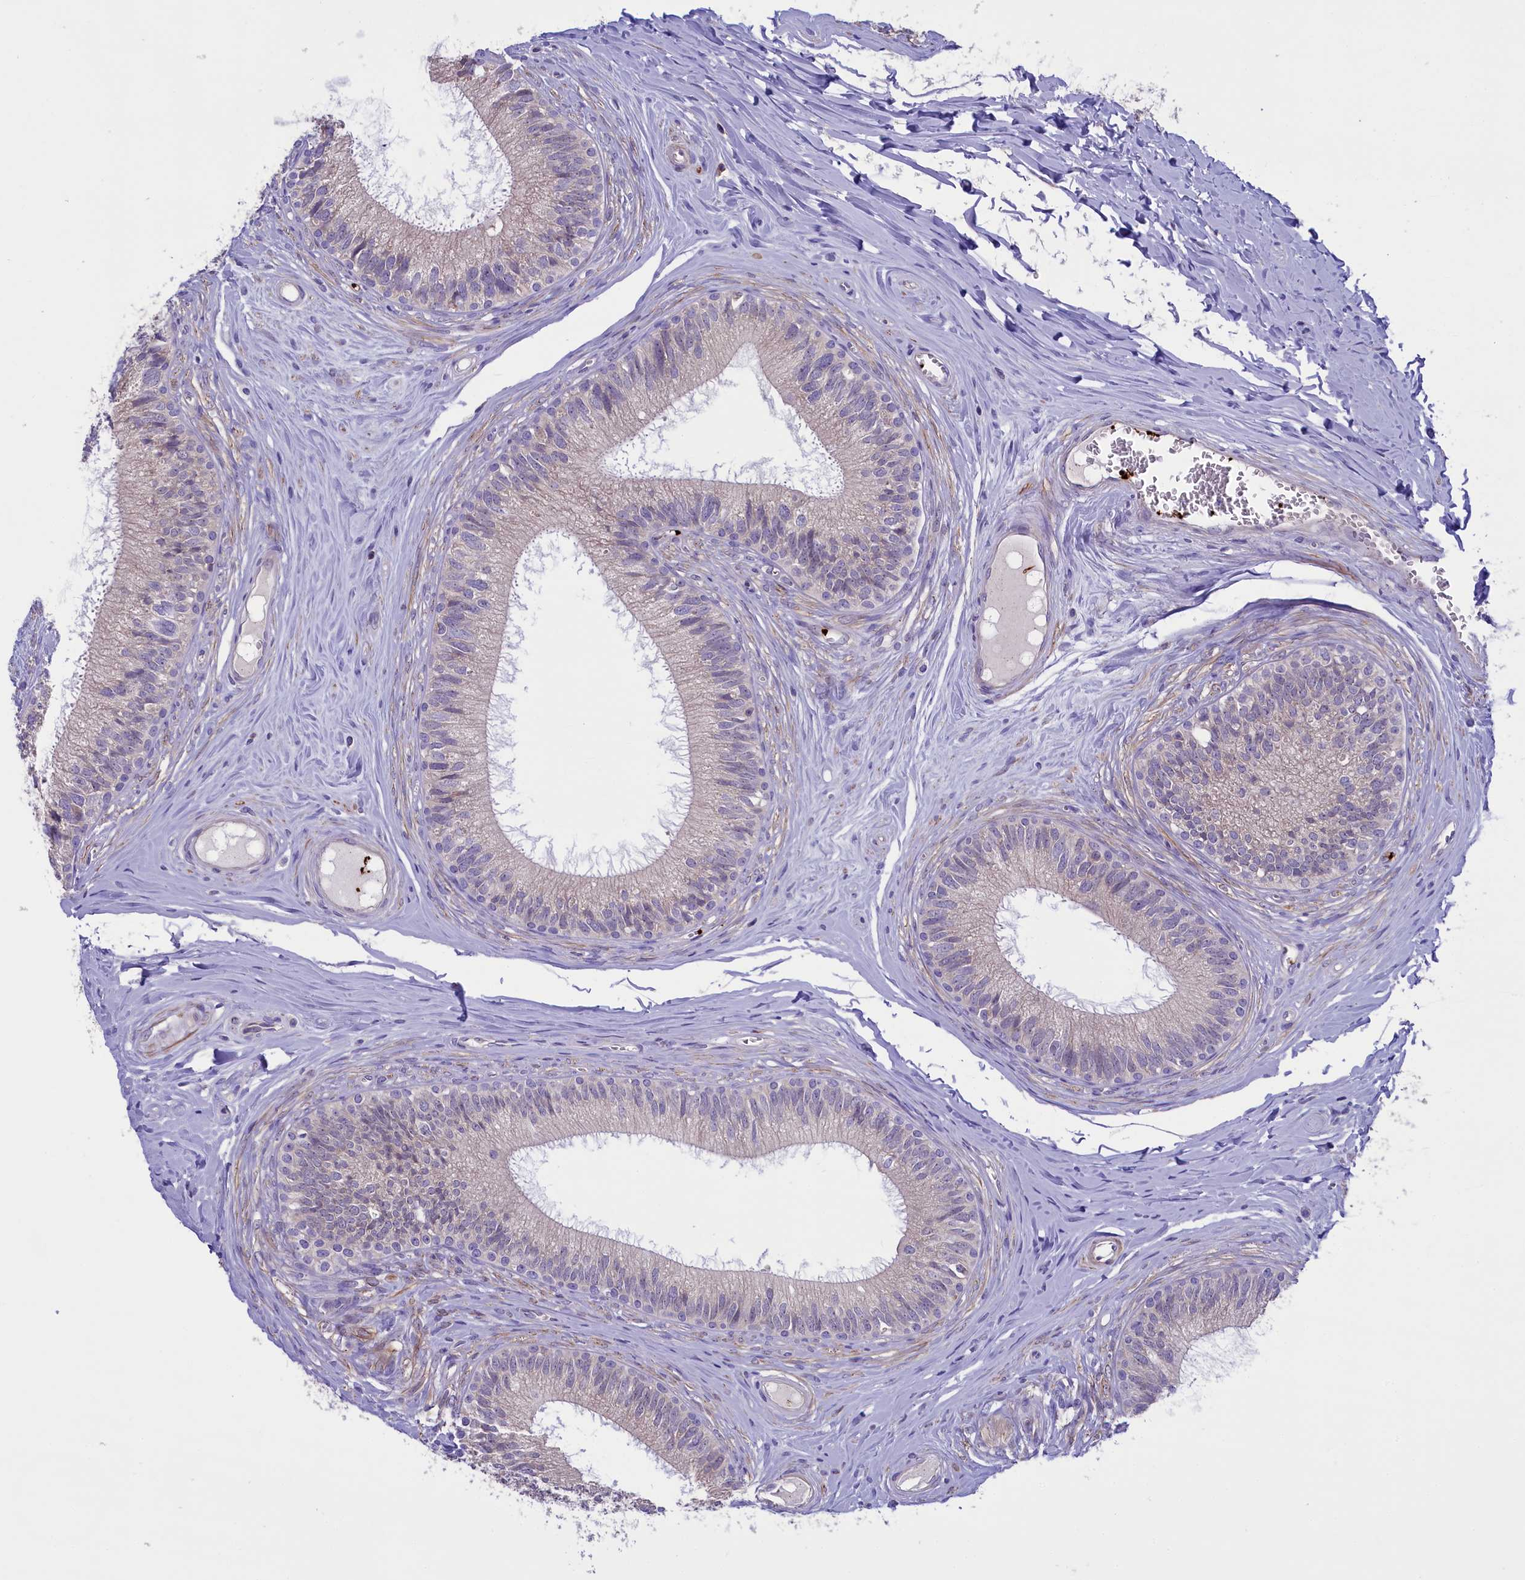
{"staining": {"intensity": "negative", "quantity": "none", "location": "none"}, "tissue": "epididymis", "cell_type": "Glandular cells", "image_type": "normal", "snomed": [{"axis": "morphology", "description": "Normal tissue, NOS"}, {"axis": "topography", "description": "Epididymis"}], "caption": "Immunohistochemical staining of normal epididymis reveals no significant positivity in glandular cells.", "gene": "HEATR3", "patient": {"sex": "male", "age": 33}}